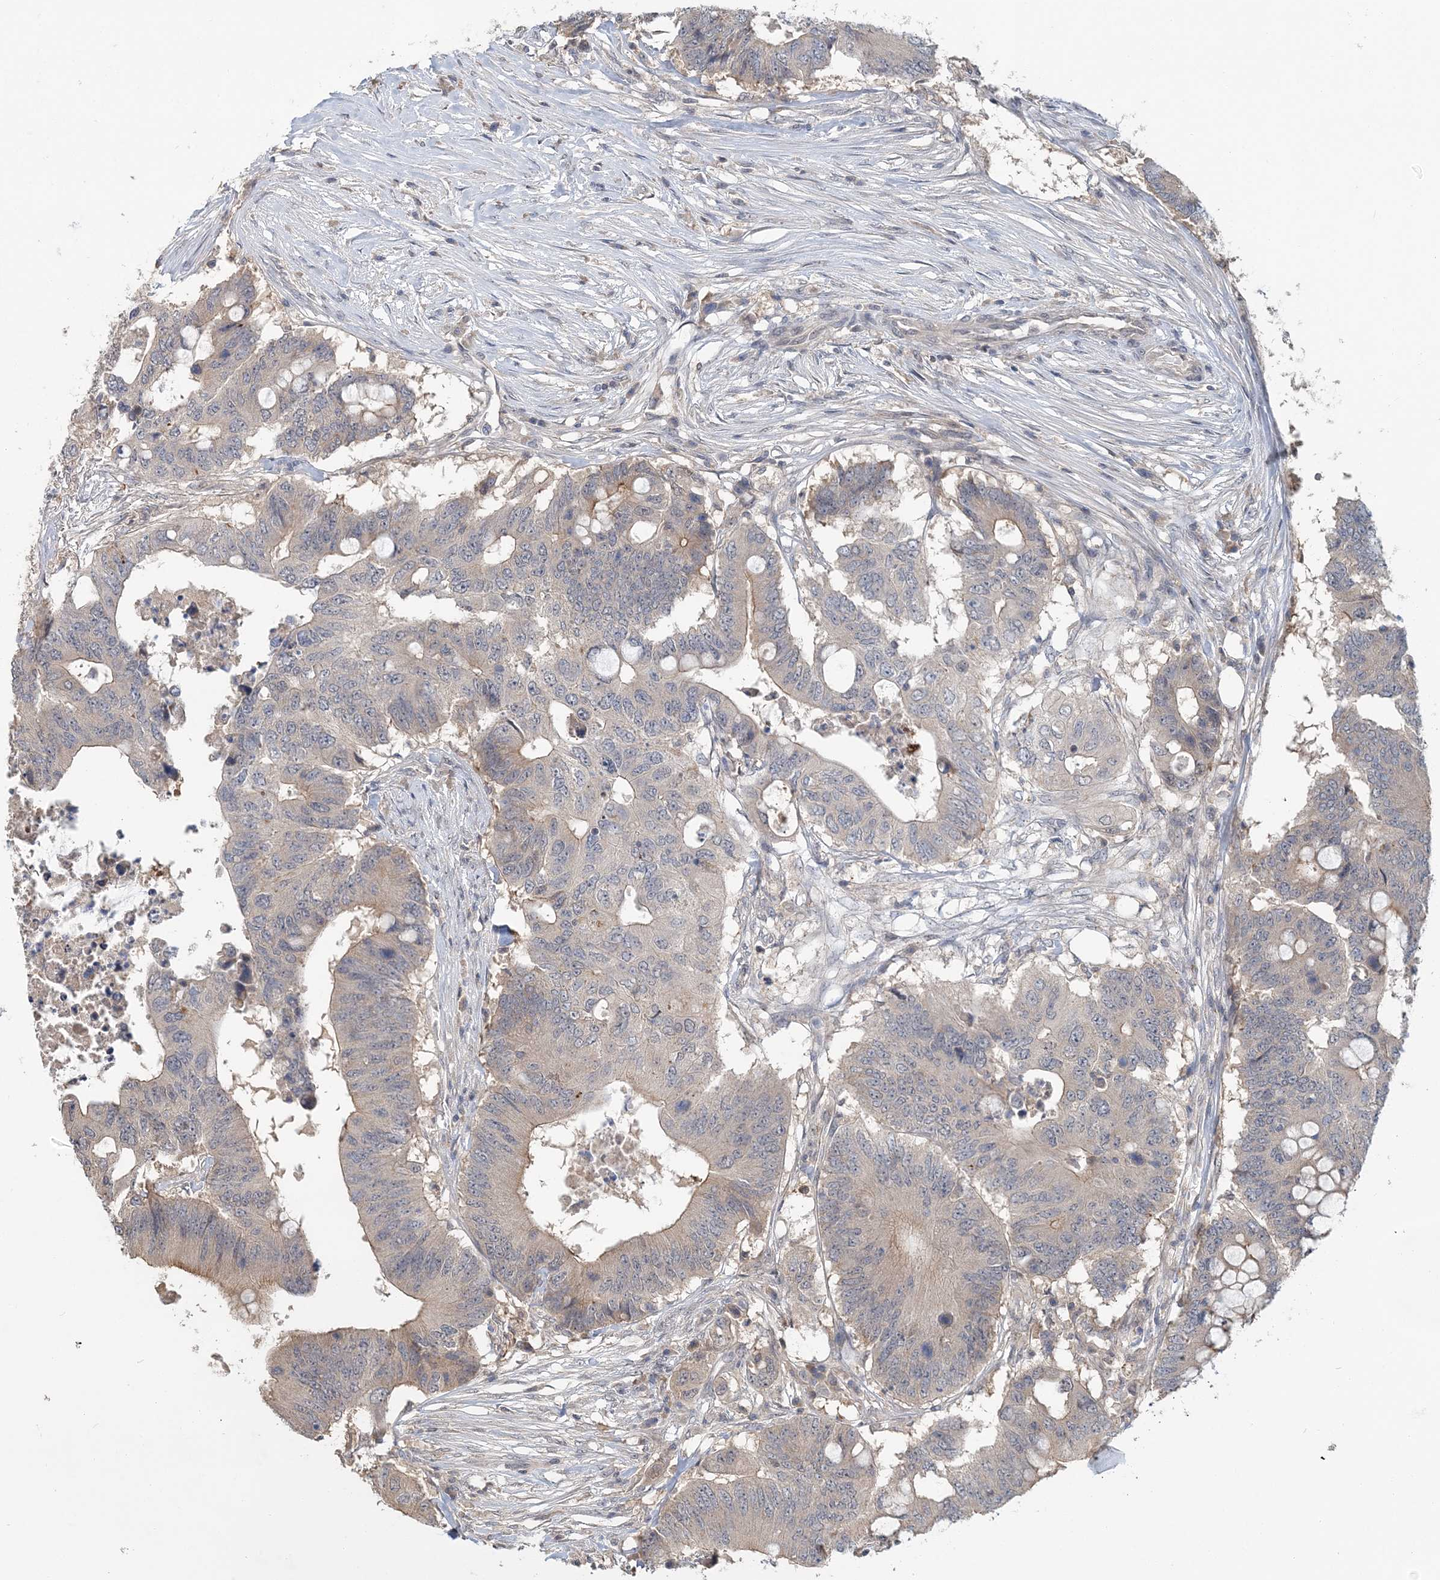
{"staining": {"intensity": "weak", "quantity": "<25%", "location": "cytoplasmic/membranous"}, "tissue": "colorectal cancer", "cell_type": "Tumor cells", "image_type": "cancer", "snomed": [{"axis": "morphology", "description": "Adenocarcinoma, NOS"}, {"axis": "topography", "description": "Colon"}], "caption": "This is a photomicrograph of IHC staining of adenocarcinoma (colorectal), which shows no staining in tumor cells.", "gene": "RNF25", "patient": {"sex": "male", "age": 71}}